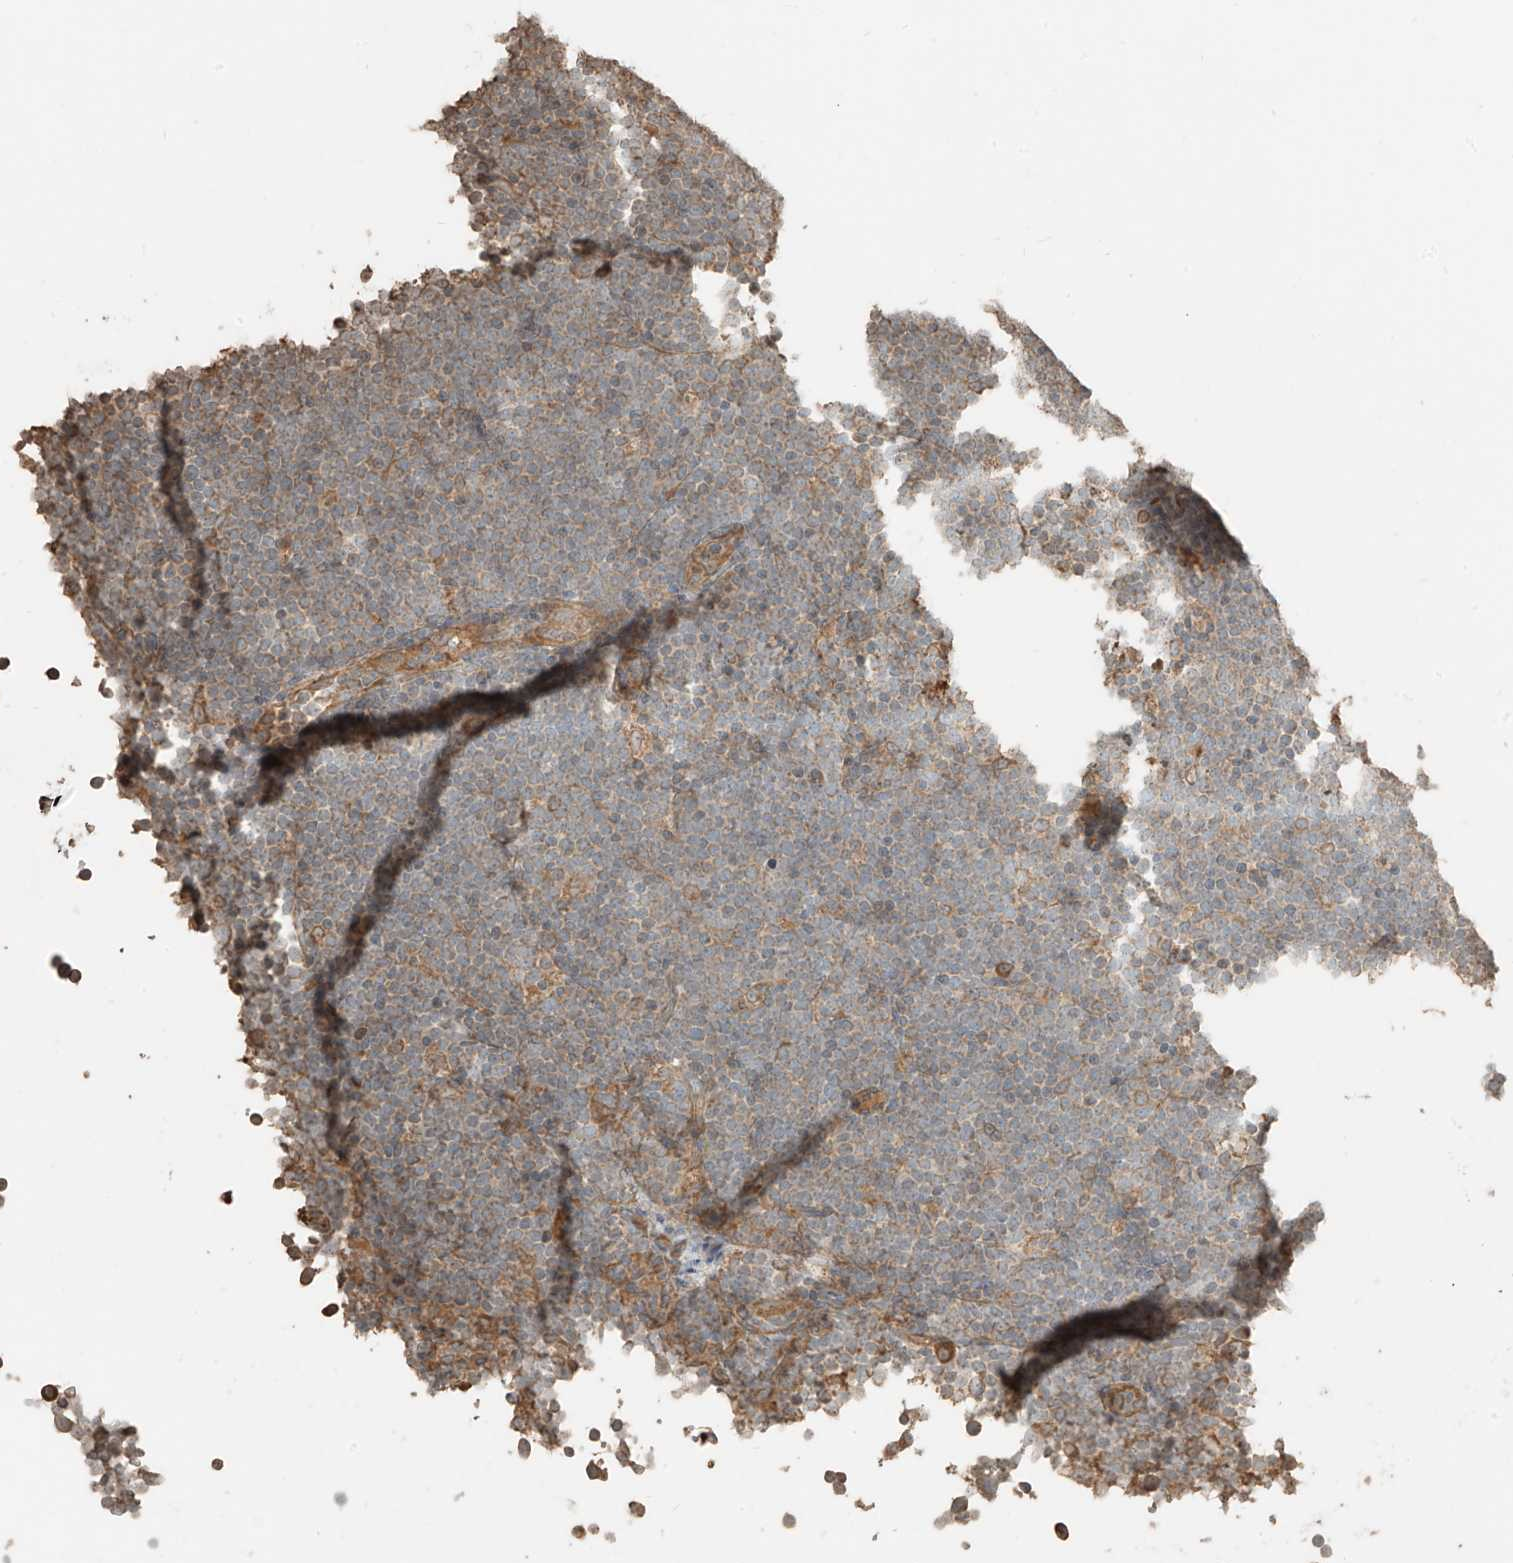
{"staining": {"intensity": "weak", "quantity": "25%-75%", "location": "cytoplasmic/membranous"}, "tissue": "lymphoma", "cell_type": "Tumor cells", "image_type": "cancer", "snomed": [{"axis": "morphology", "description": "Malignant lymphoma, non-Hodgkin's type, High grade"}, {"axis": "topography", "description": "Lymph node"}], "caption": "Immunohistochemical staining of human high-grade malignant lymphoma, non-Hodgkin's type displays weak cytoplasmic/membranous protein expression in about 25%-75% of tumor cells. The protein is shown in brown color, while the nuclei are stained blue.", "gene": "RFTN2", "patient": {"sex": "male", "age": 13}}